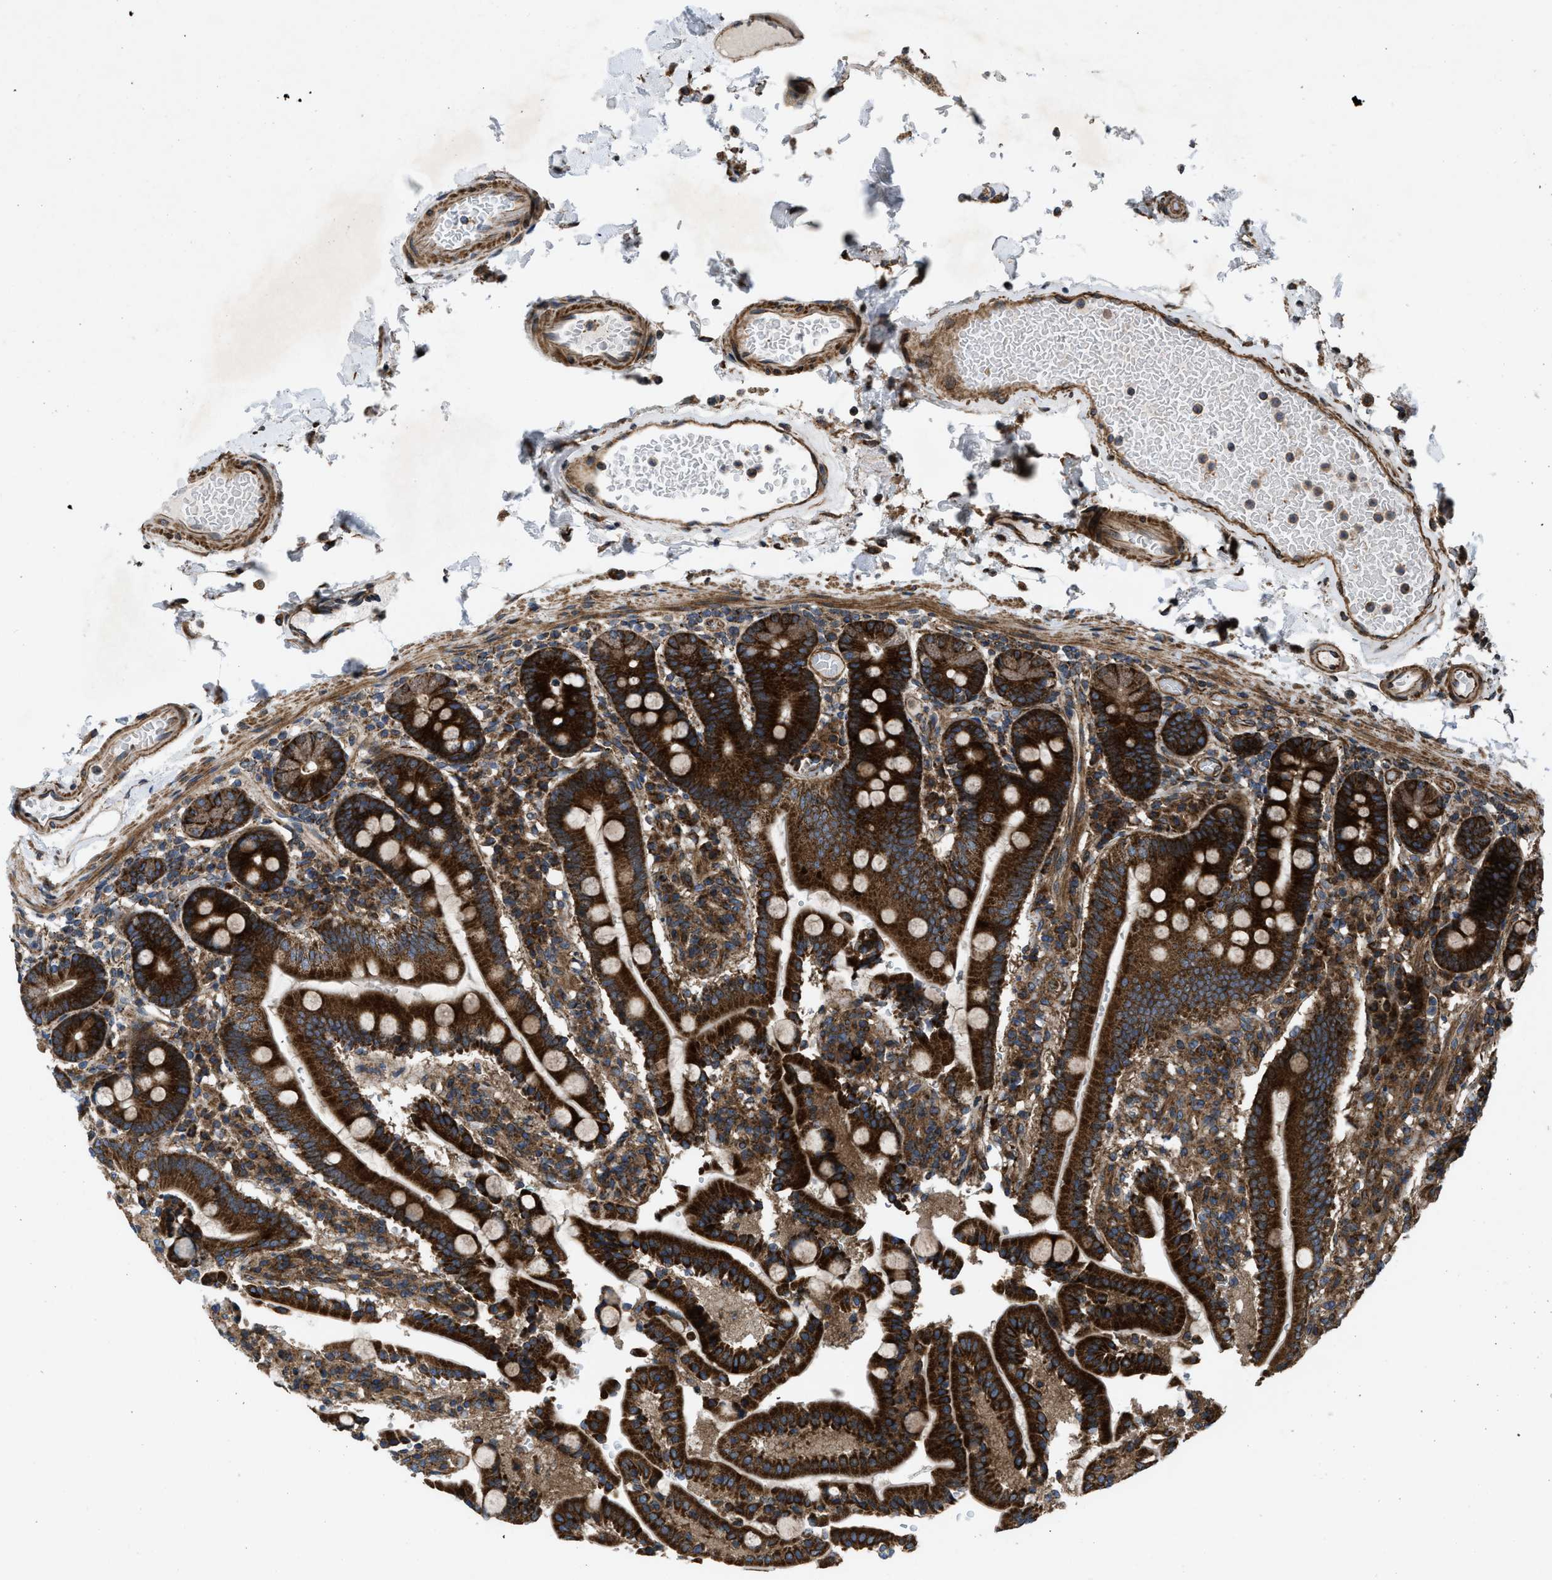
{"staining": {"intensity": "strong", "quantity": ">75%", "location": "cytoplasmic/membranous"}, "tissue": "duodenum", "cell_type": "Glandular cells", "image_type": "normal", "snomed": [{"axis": "morphology", "description": "Normal tissue, NOS"}, {"axis": "topography", "description": "Small intestine, NOS"}], "caption": "Protein staining by immunohistochemistry (IHC) shows strong cytoplasmic/membranous staining in approximately >75% of glandular cells in benign duodenum. (IHC, brightfield microscopy, high magnification).", "gene": "PER3", "patient": {"sex": "female", "age": 71}}